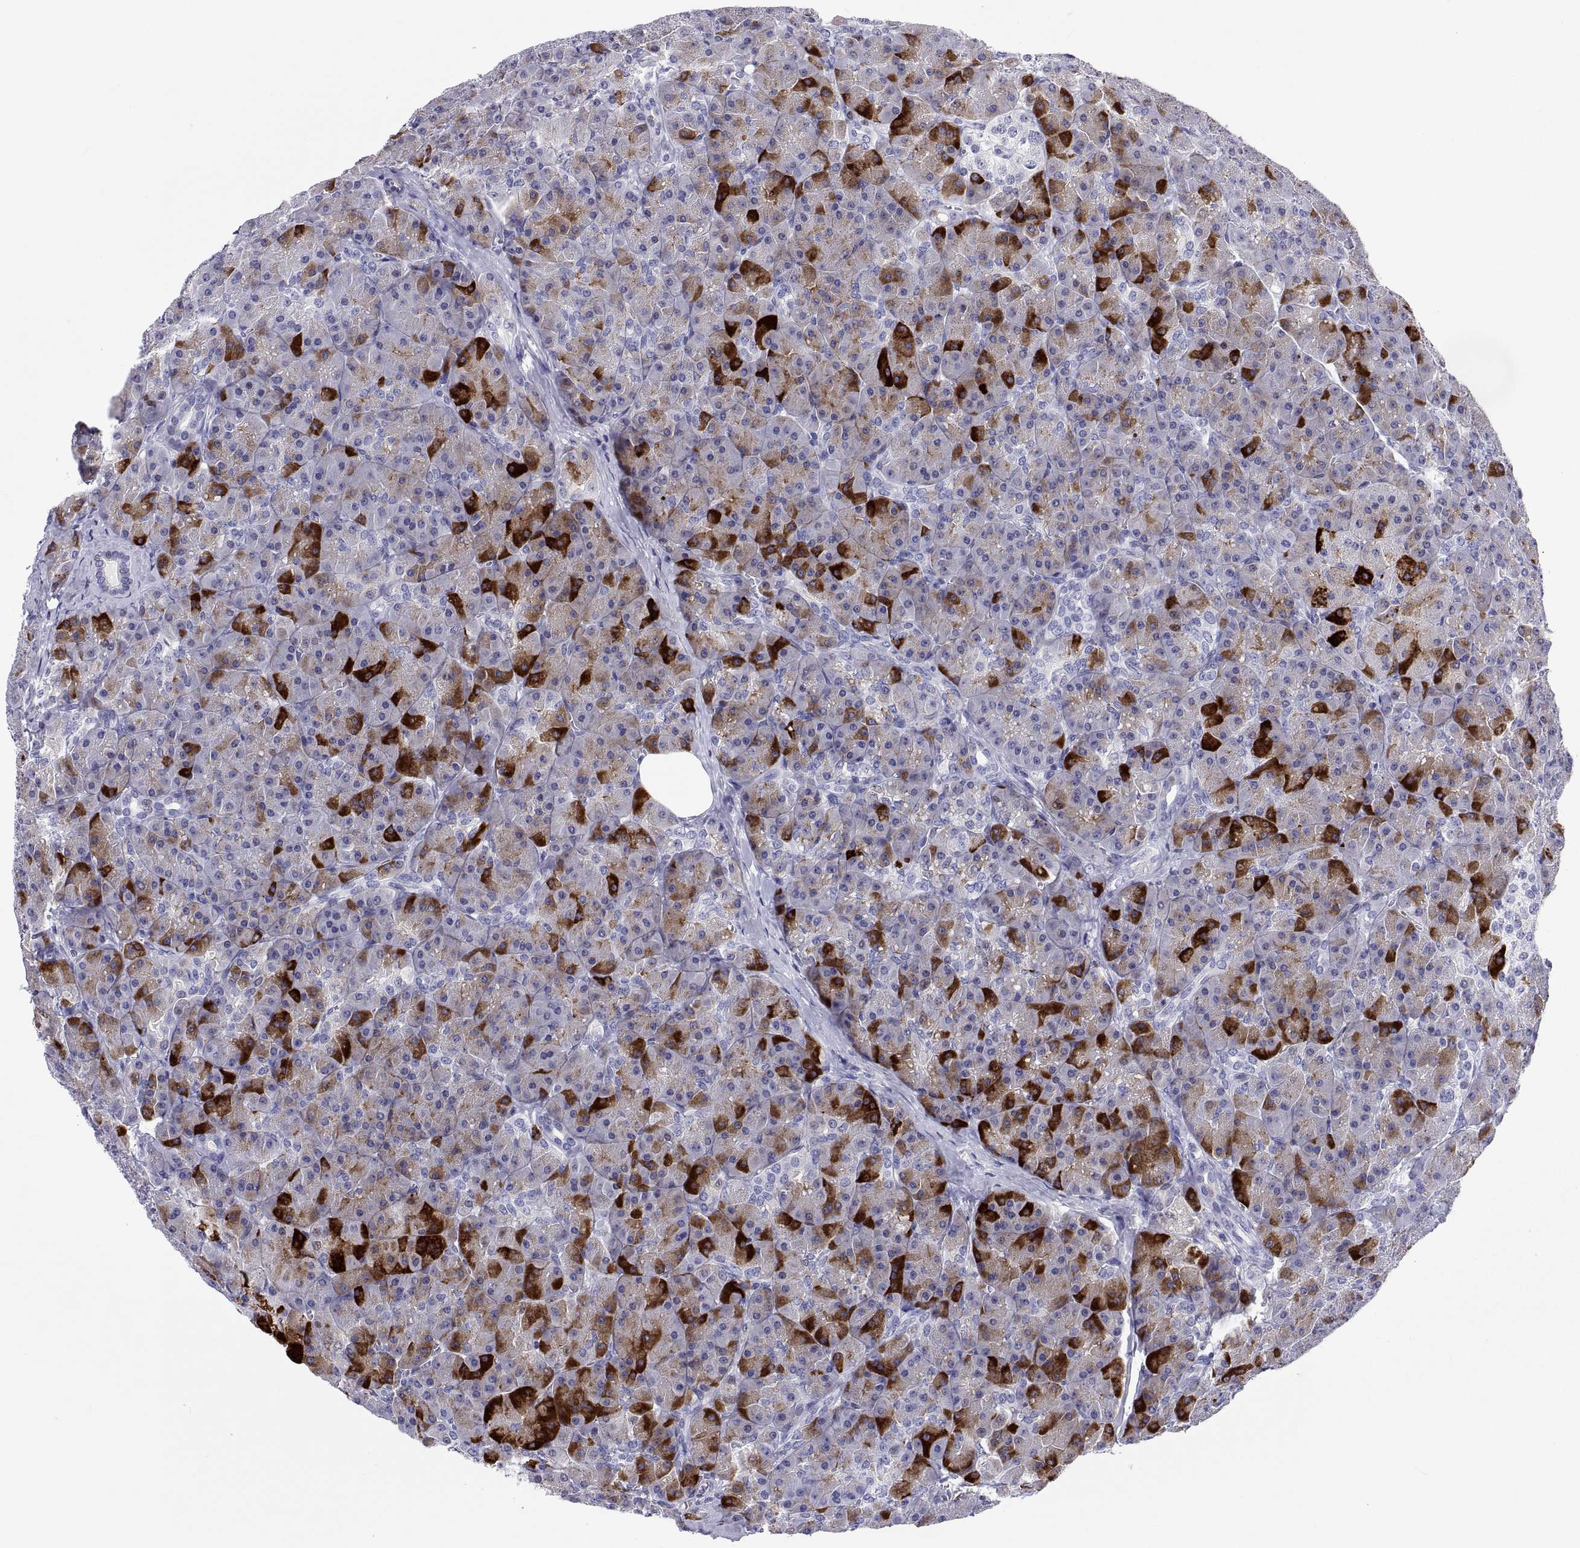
{"staining": {"intensity": "strong", "quantity": "25%-75%", "location": "cytoplasmic/membranous"}, "tissue": "pancreas", "cell_type": "Exocrine glandular cells", "image_type": "normal", "snomed": [{"axis": "morphology", "description": "Normal tissue, NOS"}, {"axis": "topography", "description": "Pancreas"}], "caption": "An IHC micrograph of benign tissue is shown. Protein staining in brown shows strong cytoplasmic/membranous positivity in pancreas within exocrine glandular cells. Nuclei are stained in blue.", "gene": "CHCT1", "patient": {"sex": "male", "age": 57}}